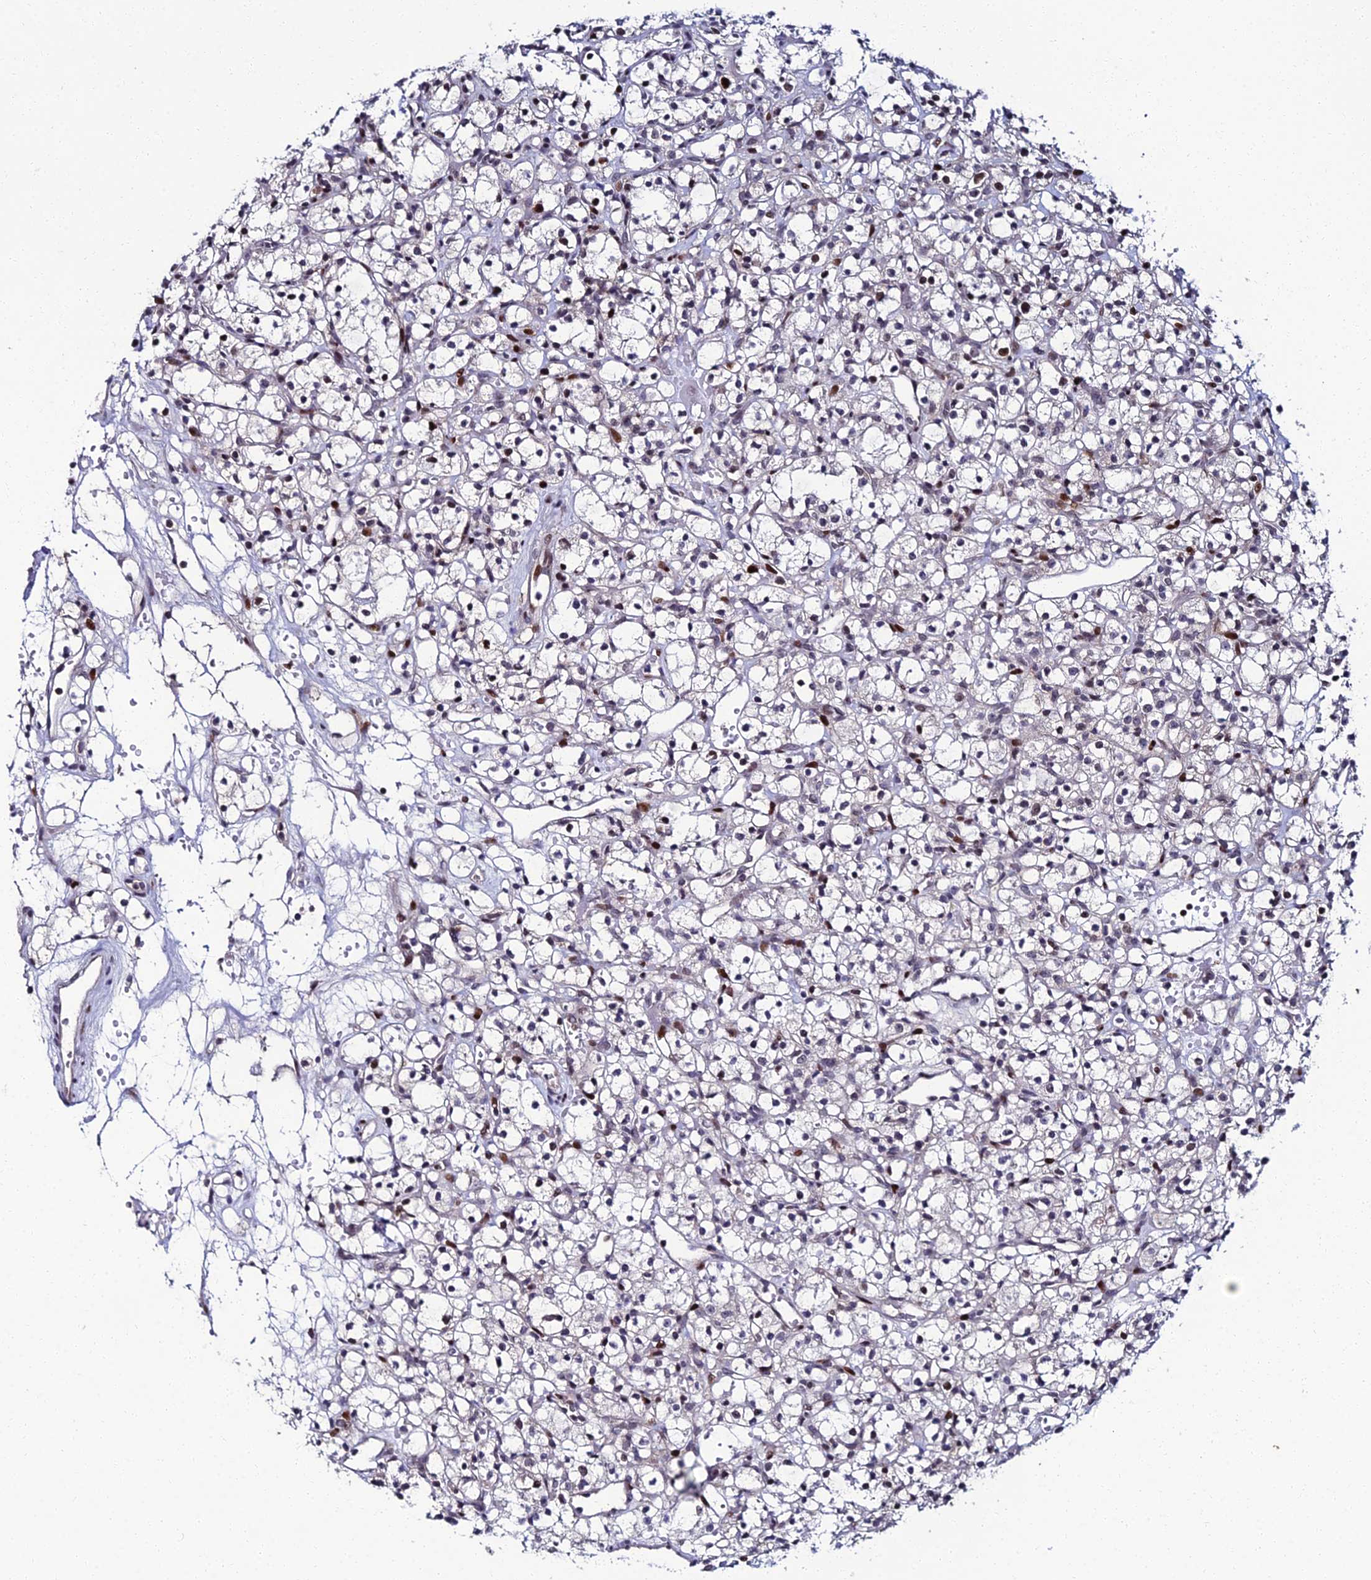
{"staining": {"intensity": "moderate", "quantity": "<25%", "location": "nuclear"}, "tissue": "renal cancer", "cell_type": "Tumor cells", "image_type": "cancer", "snomed": [{"axis": "morphology", "description": "Adenocarcinoma, NOS"}, {"axis": "topography", "description": "Kidney"}], "caption": "Moderate nuclear positivity is present in about <25% of tumor cells in renal cancer.", "gene": "TAF9B", "patient": {"sex": "female", "age": 59}}